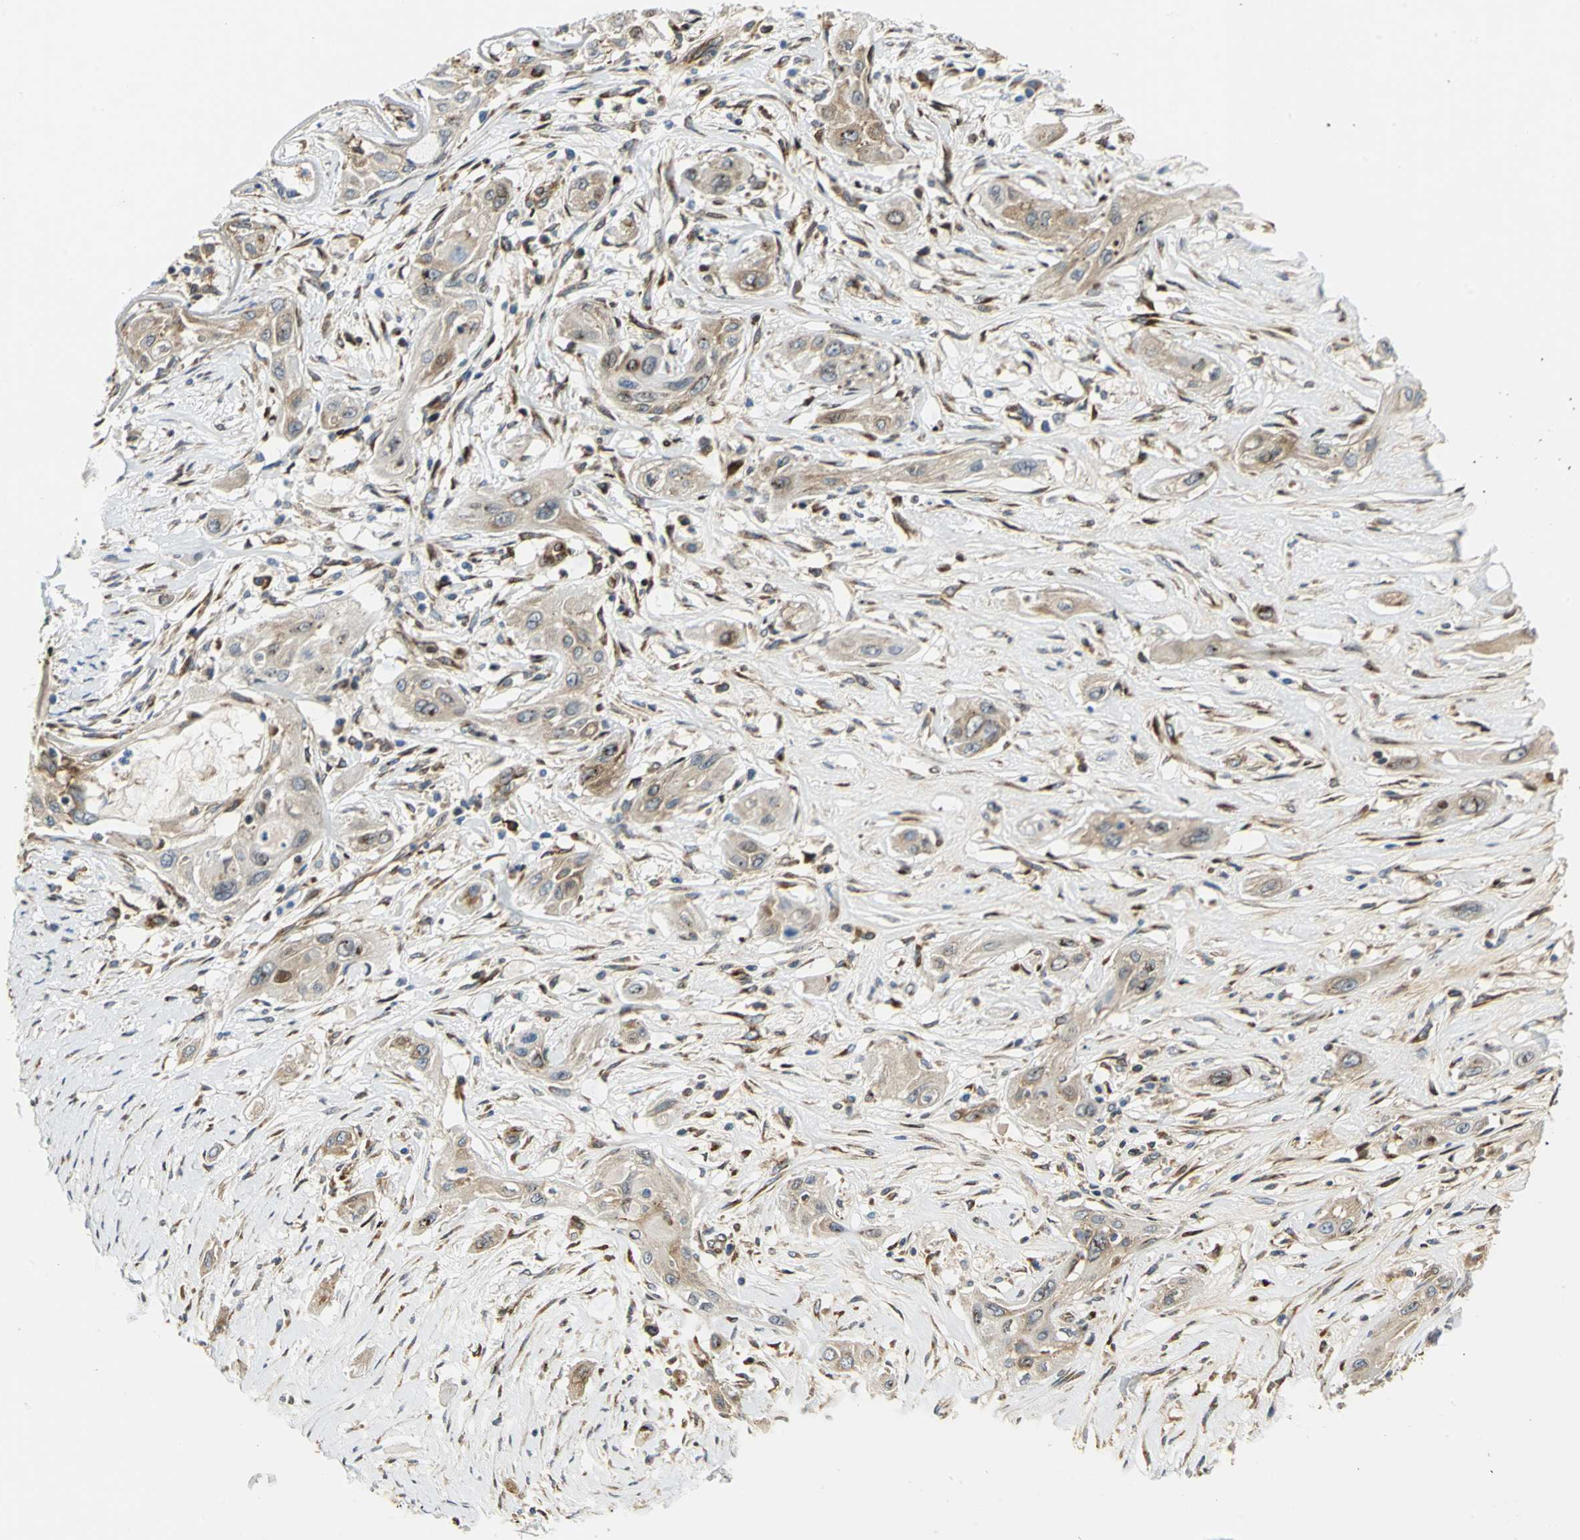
{"staining": {"intensity": "moderate", "quantity": ">75%", "location": "cytoplasmic/membranous"}, "tissue": "lung cancer", "cell_type": "Tumor cells", "image_type": "cancer", "snomed": [{"axis": "morphology", "description": "Squamous cell carcinoma, NOS"}, {"axis": "topography", "description": "Lung"}], "caption": "Immunohistochemical staining of human lung cancer (squamous cell carcinoma) demonstrates medium levels of moderate cytoplasmic/membranous protein staining in about >75% of tumor cells.", "gene": "YBX1", "patient": {"sex": "female", "age": 47}}